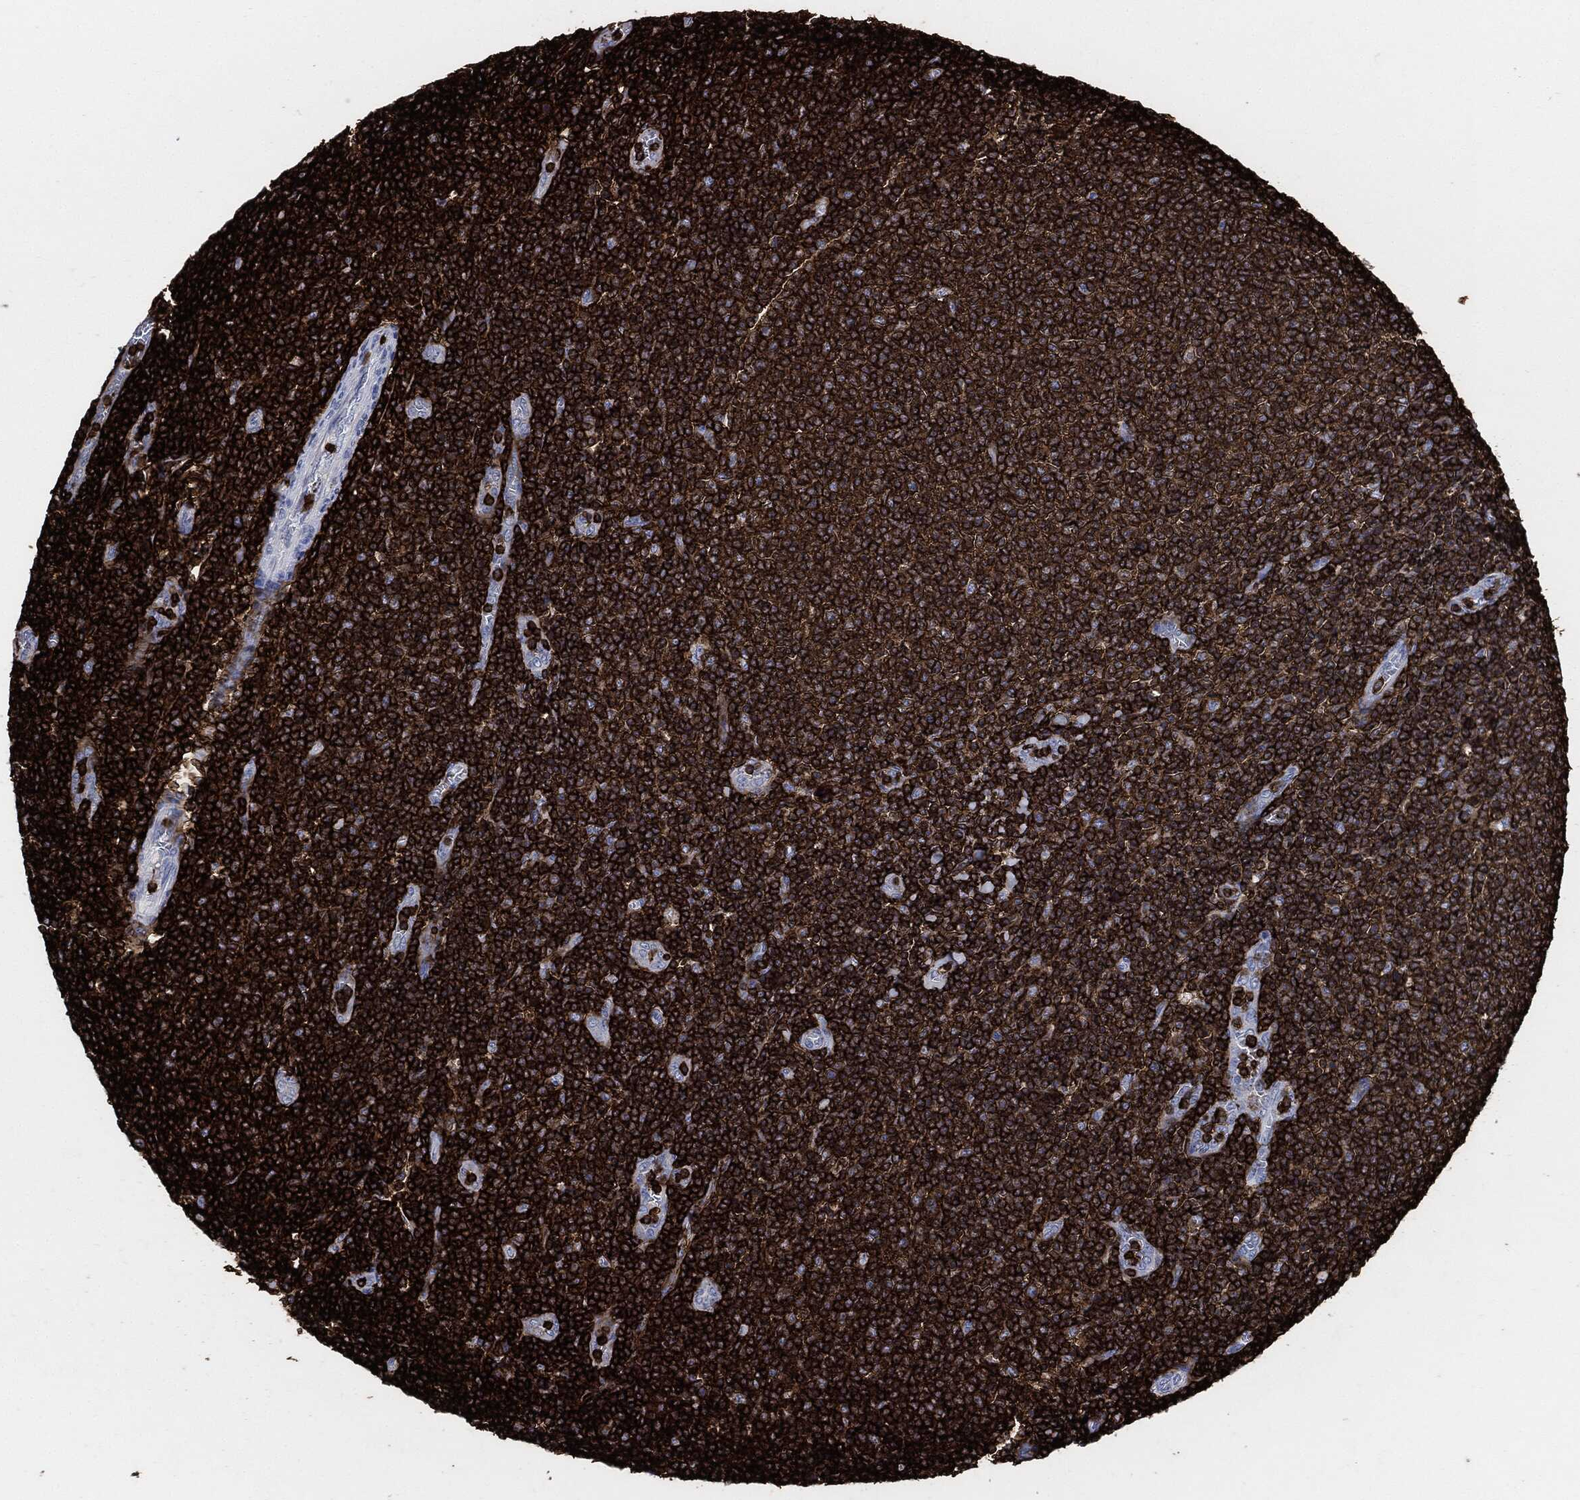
{"staining": {"intensity": "strong", "quantity": ">75%", "location": "cytoplasmic/membranous"}, "tissue": "lymphoma", "cell_type": "Tumor cells", "image_type": "cancer", "snomed": [{"axis": "morphology", "description": "Malignant lymphoma, non-Hodgkin's type, Low grade"}, {"axis": "topography", "description": "Lymph node"}], "caption": "Immunohistochemical staining of malignant lymphoma, non-Hodgkin's type (low-grade) demonstrates high levels of strong cytoplasmic/membranous protein positivity in about >75% of tumor cells.", "gene": "PTPRC", "patient": {"sex": "male", "age": 52}}